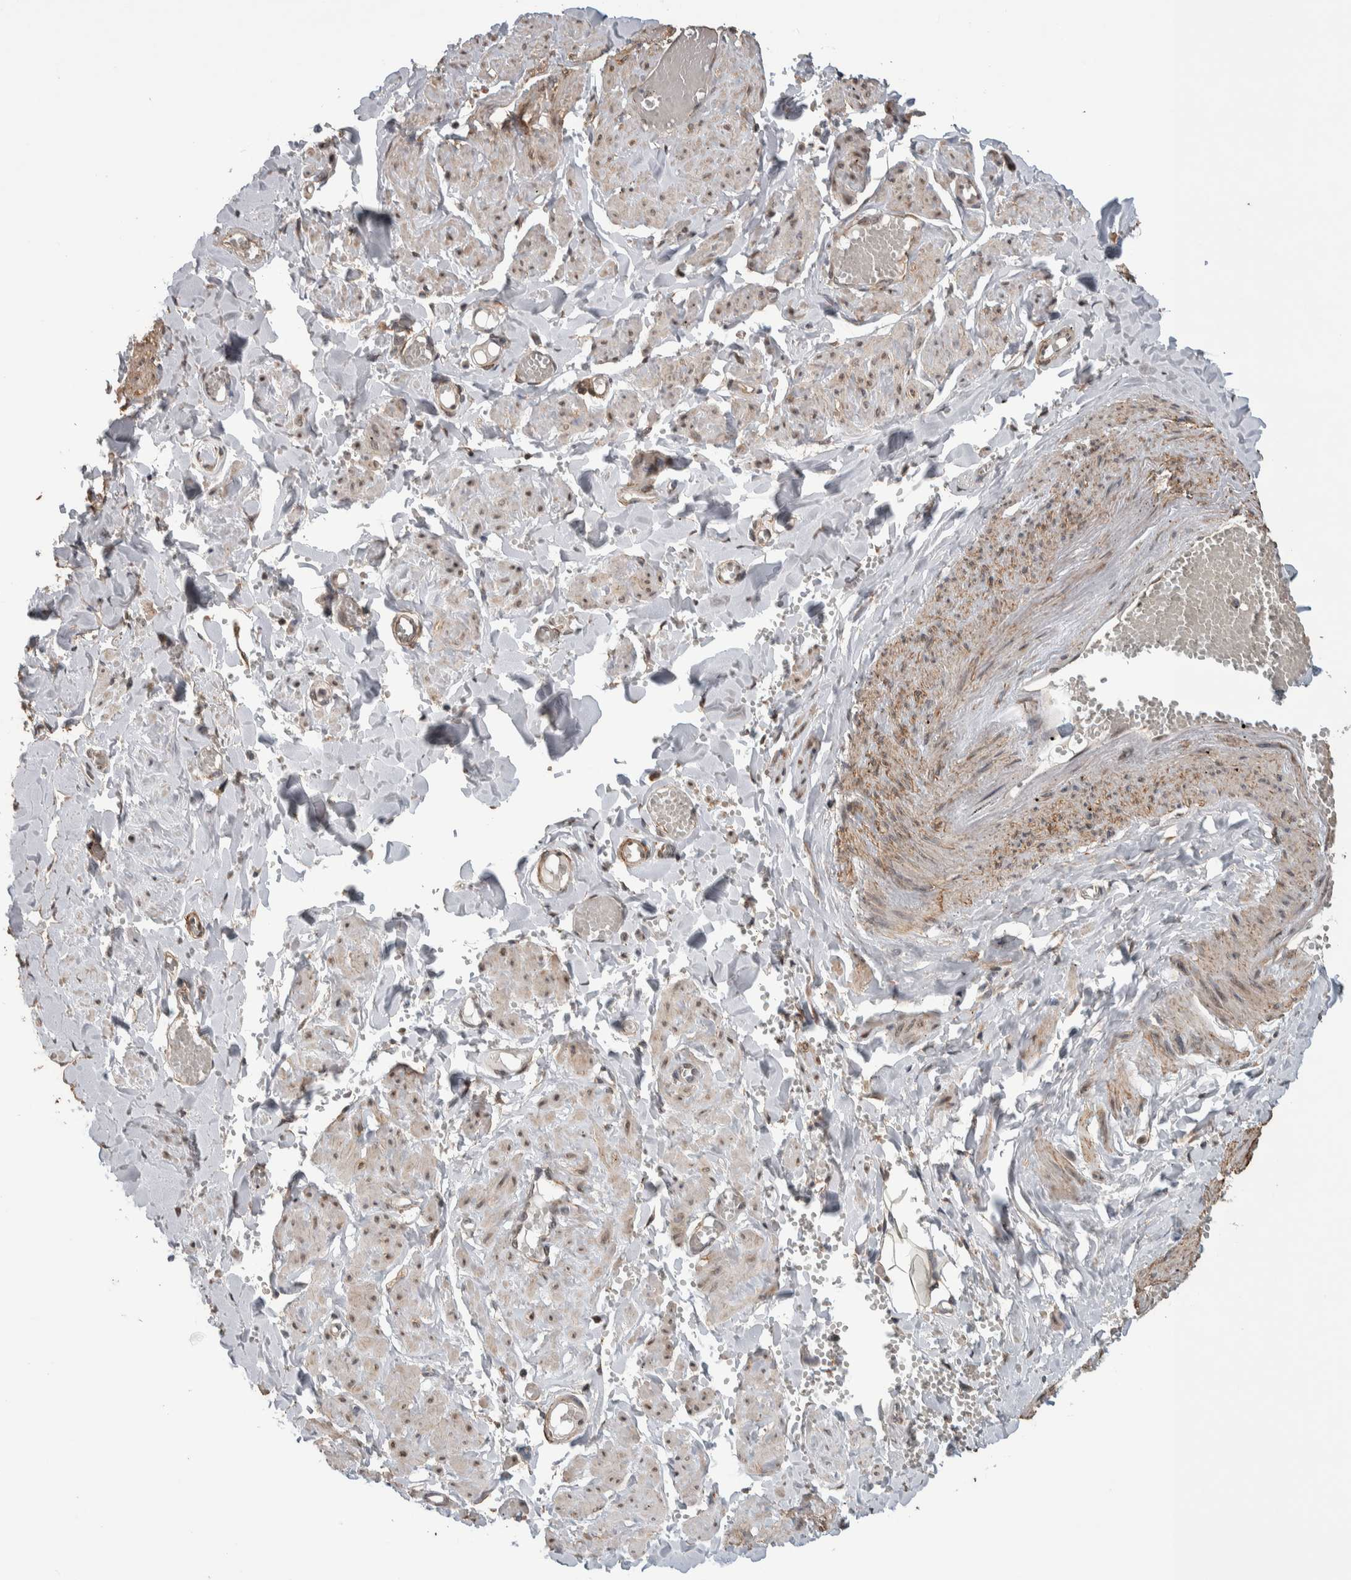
{"staining": {"intensity": "moderate", "quantity": "25%-75%", "location": "cytoplasmic/membranous"}, "tissue": "soft tissue", "cell_type": "Fibroblasts", "image_type": "normal", "snomed": [{"axis": "morphology", "description": "Normal tissue, NOS"}, {"axis": "topography", "description": "Vascular tissue"}, {"axis": "topography", "description": "Fallopian tube"}, {"axis": "topography", "description": "Ovary"}], "caption": "The photomicrograph exhibits staining of unremarkable soft tissue, revealing moderate cytoplasmic/membranous protein staining (brown color) within fibroblasts. Nuclei are stained in blue.", "gene": "DVL2", "patient": {"sex": "female", "age": 67}}